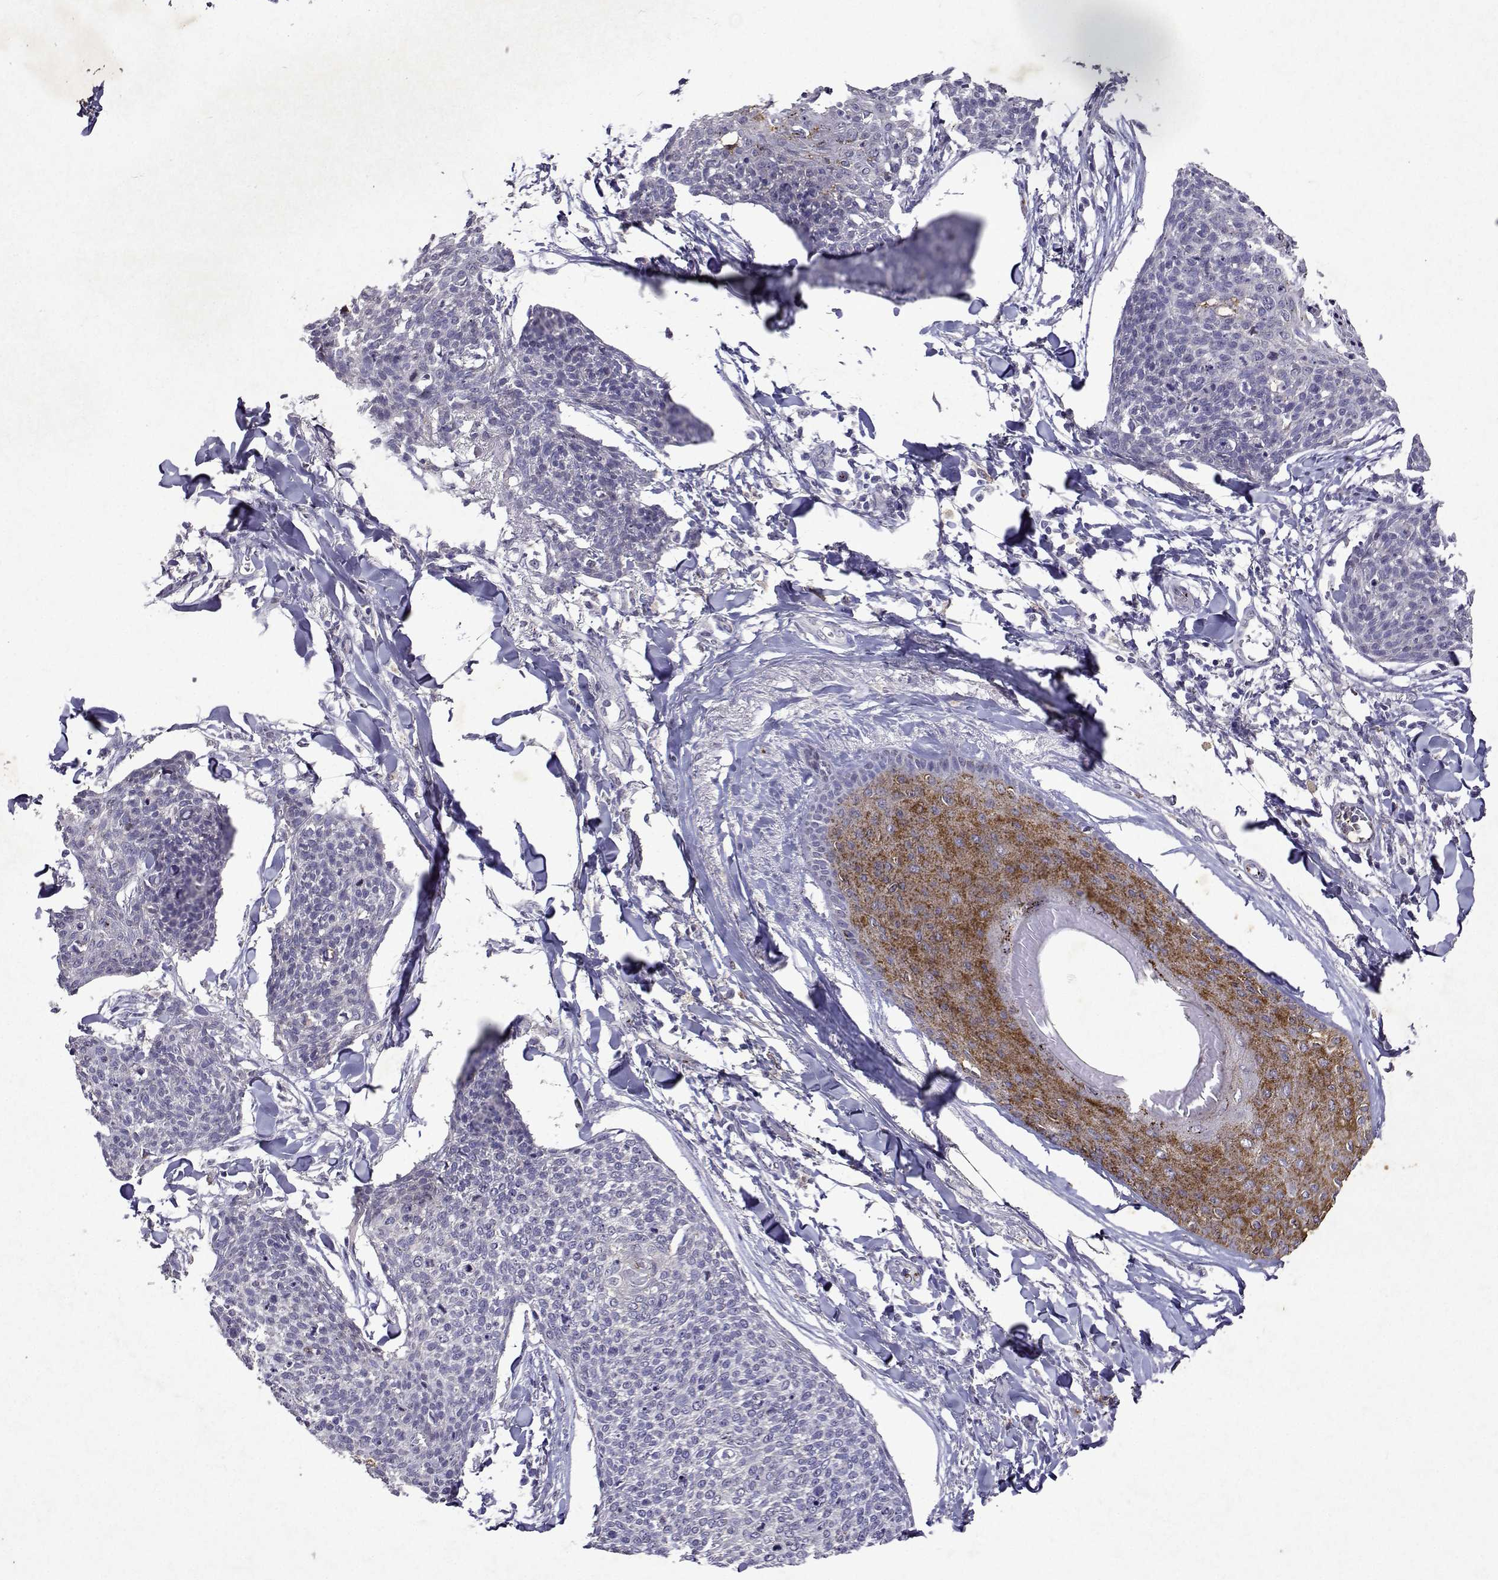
{"staining": {"intensity": "negative", "quantity": "none", "location": "none"}, "tissue": "skin cancer", "cell_type": "Tumor cells", "image_type": "cancer", "snomed": [{"axis": "morphology", "description": "Squamous cell carcinoma, NOS"}, {"axis": "topography", "description": "Skin"}, {"axis": "topography", "description": "Vulva"}], "caption": "IHC of human skin squamous cell carcinoma shows no positivity in tumor cells.", "gene": "DUSP28", "patient": {"sex": "female", "age": 75}}